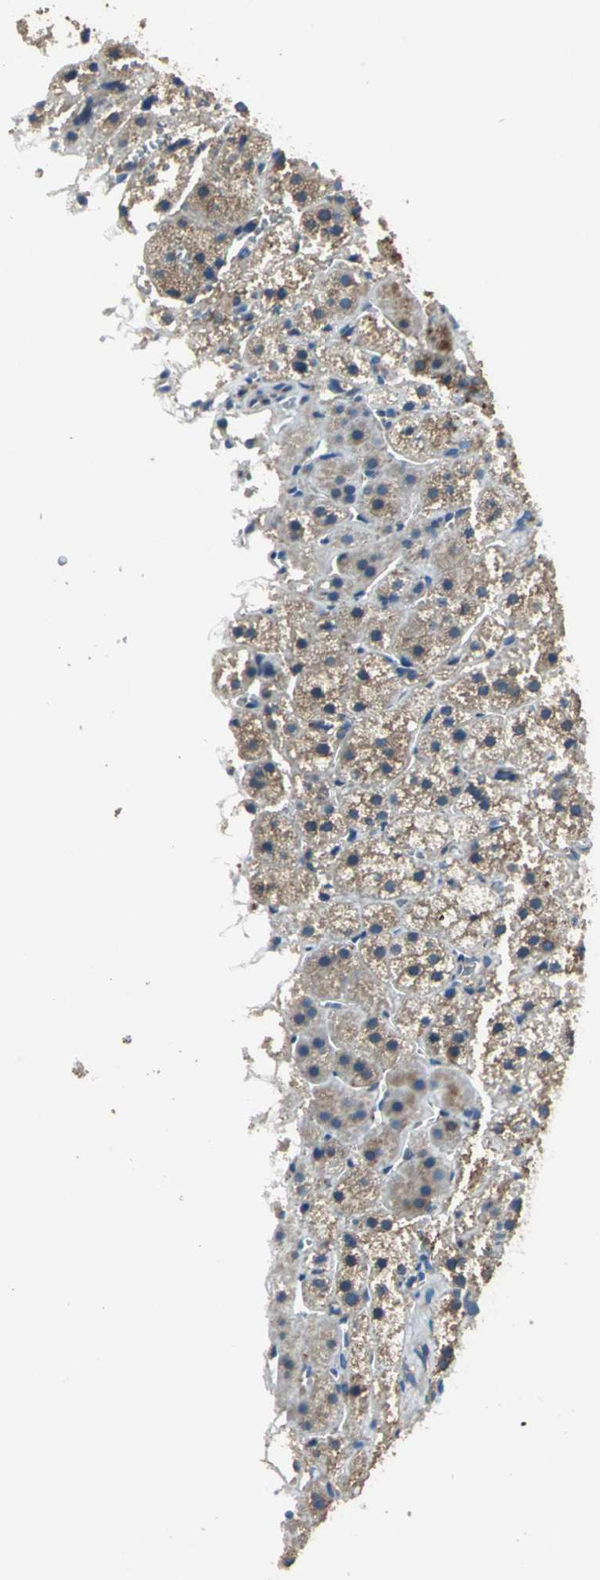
{"staining": {"intensity": "weak", "quantity": ">75%", "location": "cytoplasmic/membranous"}, "tissue": "adrenal gland", "cell_type": "Glandular cells", "image_type": "normal", "snomed": [{"axis": "morphology", "description": "Normal tissue, NOS"}, {"axis": "topography", "description": "Adrenal gland"}], "caption": "Weak cytoplasmic/membranous expression for a protein is present in about >75% of glandular cells of unremarkable adrenal gland using immunohistochemistry (IHC).", "gene": "HEPH", "patient": {"sex": "female", "age": 44}}